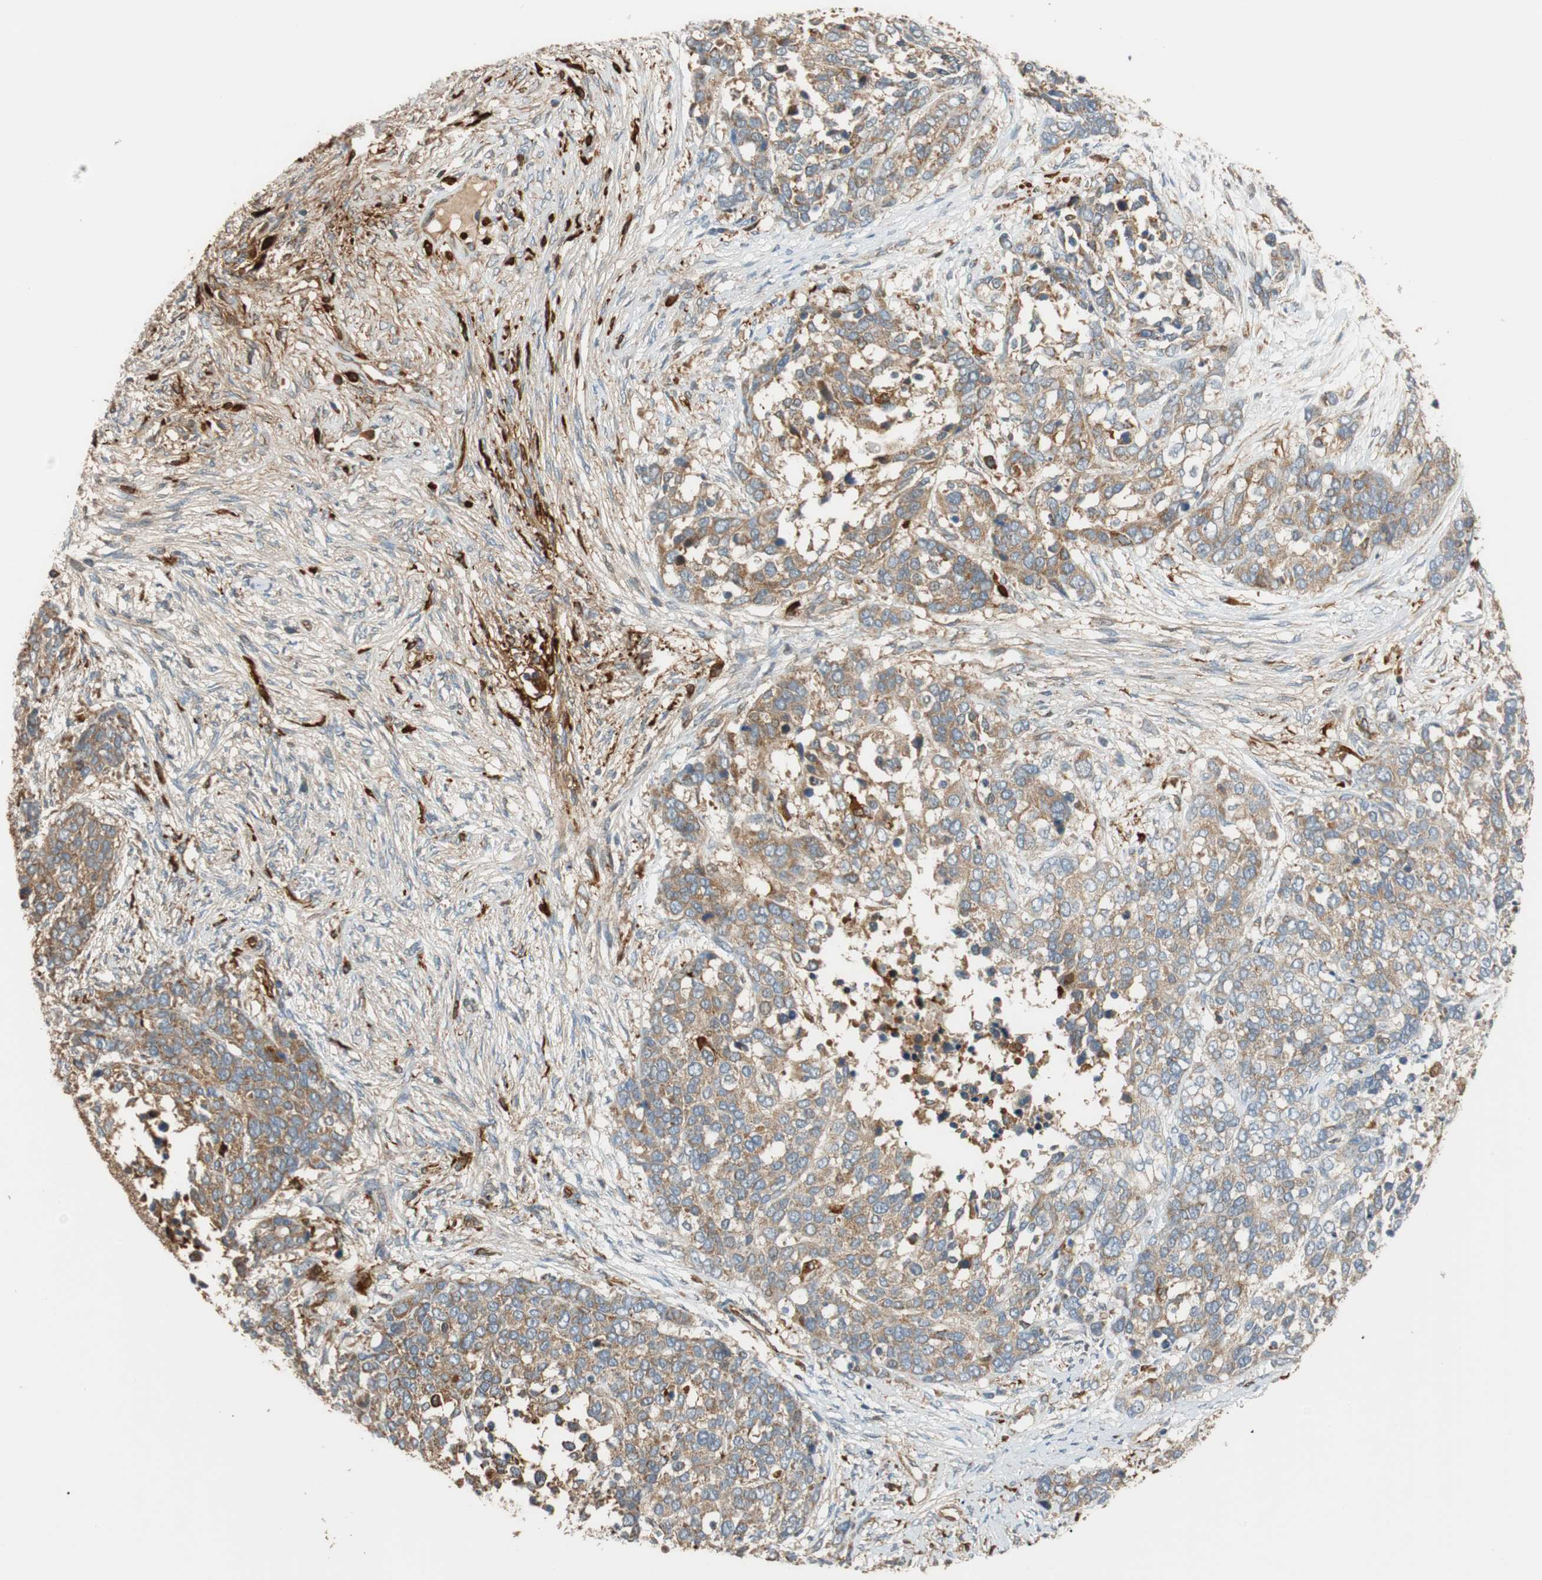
{"staining": {"intensity": "moderate", "quantity": ">75%", "location": "cytoplasmic/membranous"}, "tissue": "ovarian cancer", "cell_type": "Tumor cells", "image_type": "cancer", "snomed": [{"axis": "morphology", "description": "Cystadenocarcinoma, serous, NOS"}, {"axis": "topography", "description": "Ovary"}], "caption": "Immunohistochemical staining of human ovarian cancer (serous cystadenocarcinoma) shows medium levels of moderate cytoplasmic/membranous expression in about >75% of tumor cells.", "gene": "PARP14", "patient": {"sex": "female", "age": 44}}